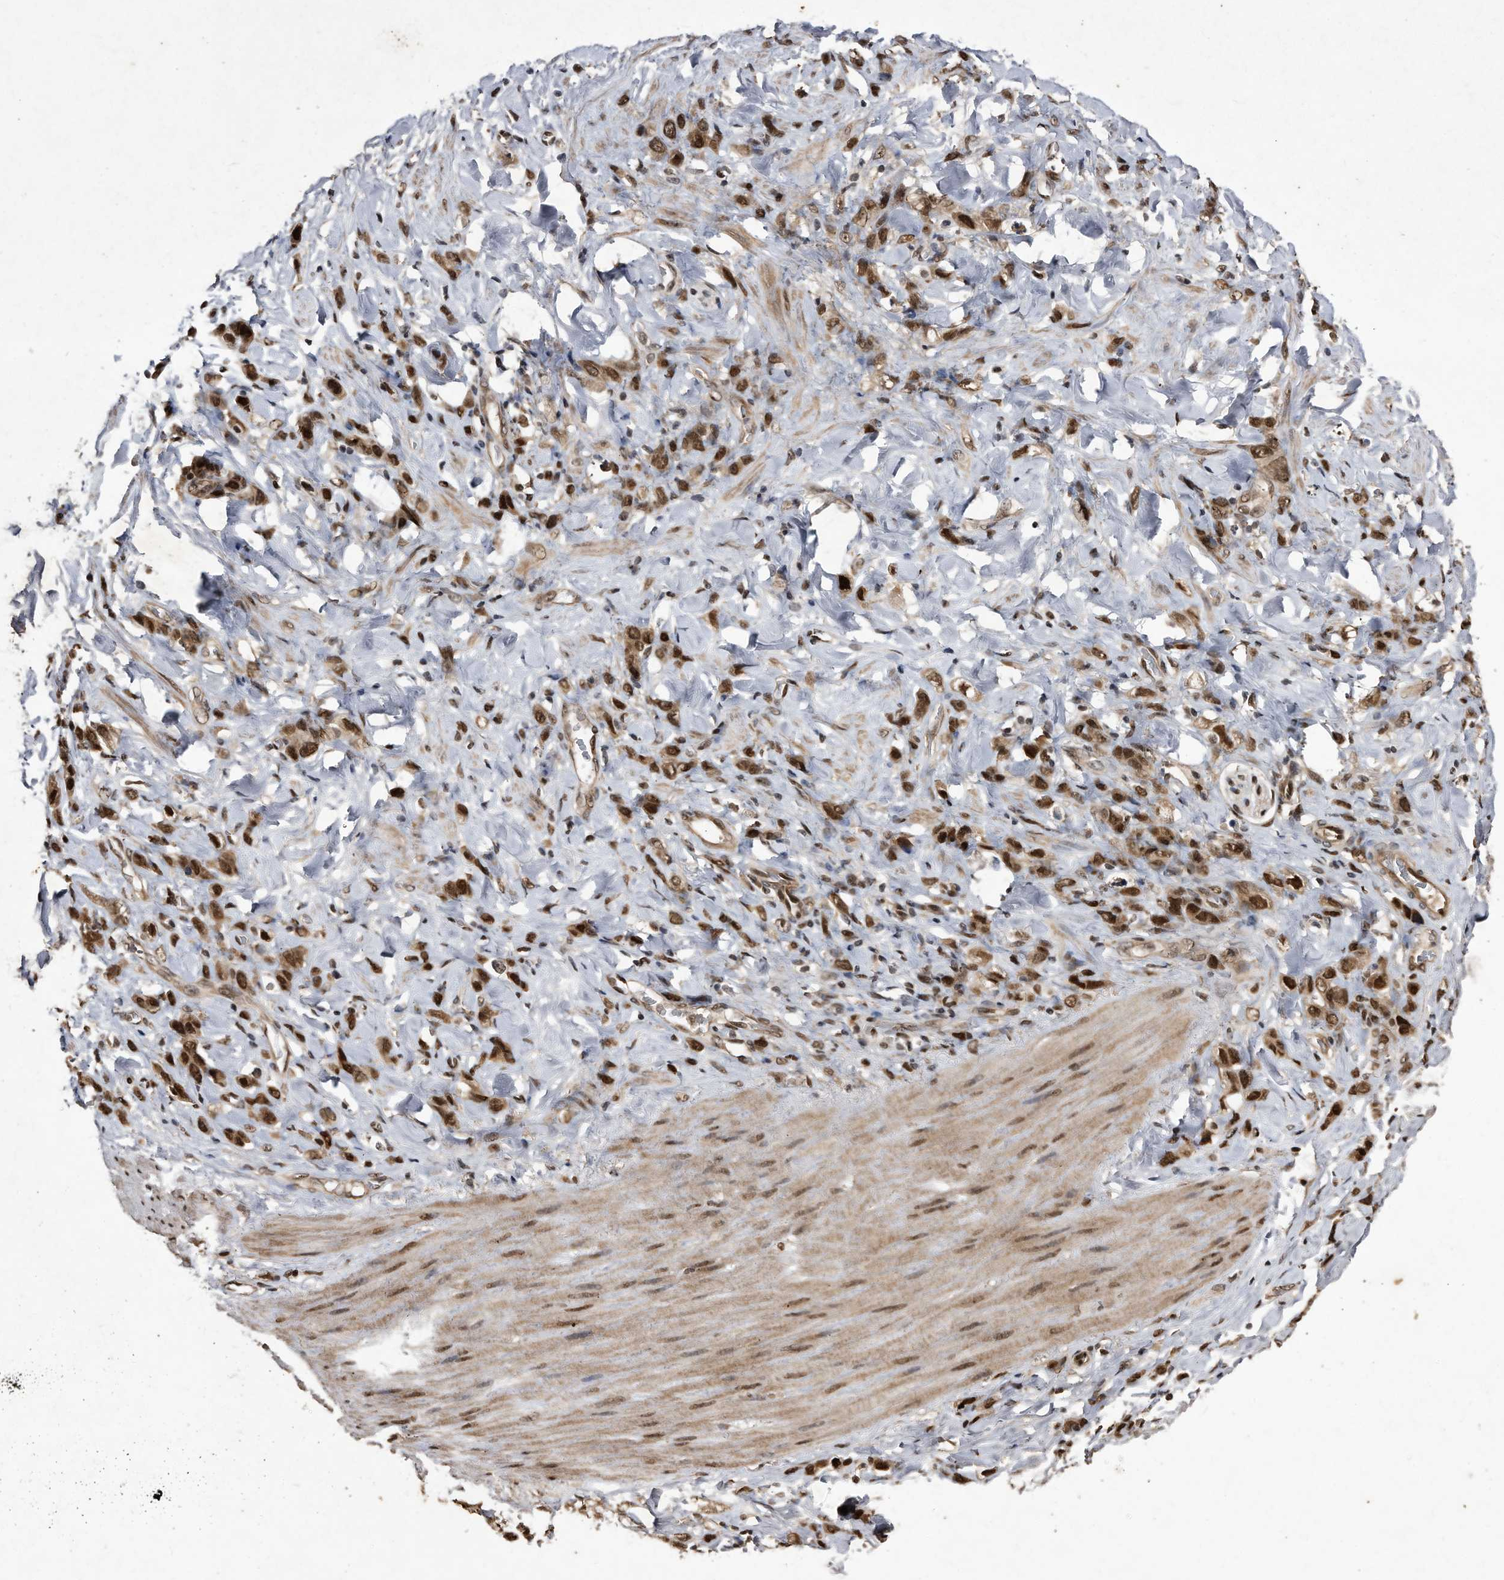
{"staining": {"intensity": "strong", "quantity": ">75%", "location": "cytoplasmic/membranous,nuclear"}, "tissue": "stomach cancer", "cell_type": "Tumor cells", "image_type": "cancer", "snomed": [{"axis": "morphology", "description": "Normal tissue, NOS"}, {"axis": "morphology", "description": "Adenocarcinoma, NOS"}, {"axis": "topography", "description": "Stomach"}], "caption": "Immunohistochemical staining of human stomach cancer exhibits high levels of strong cytoplasmic/membranous and nuclear positivity in approximately >75% of tumor cells.", "gene": "RAD23B", "patient": {"sex": "male", "age": 82}}